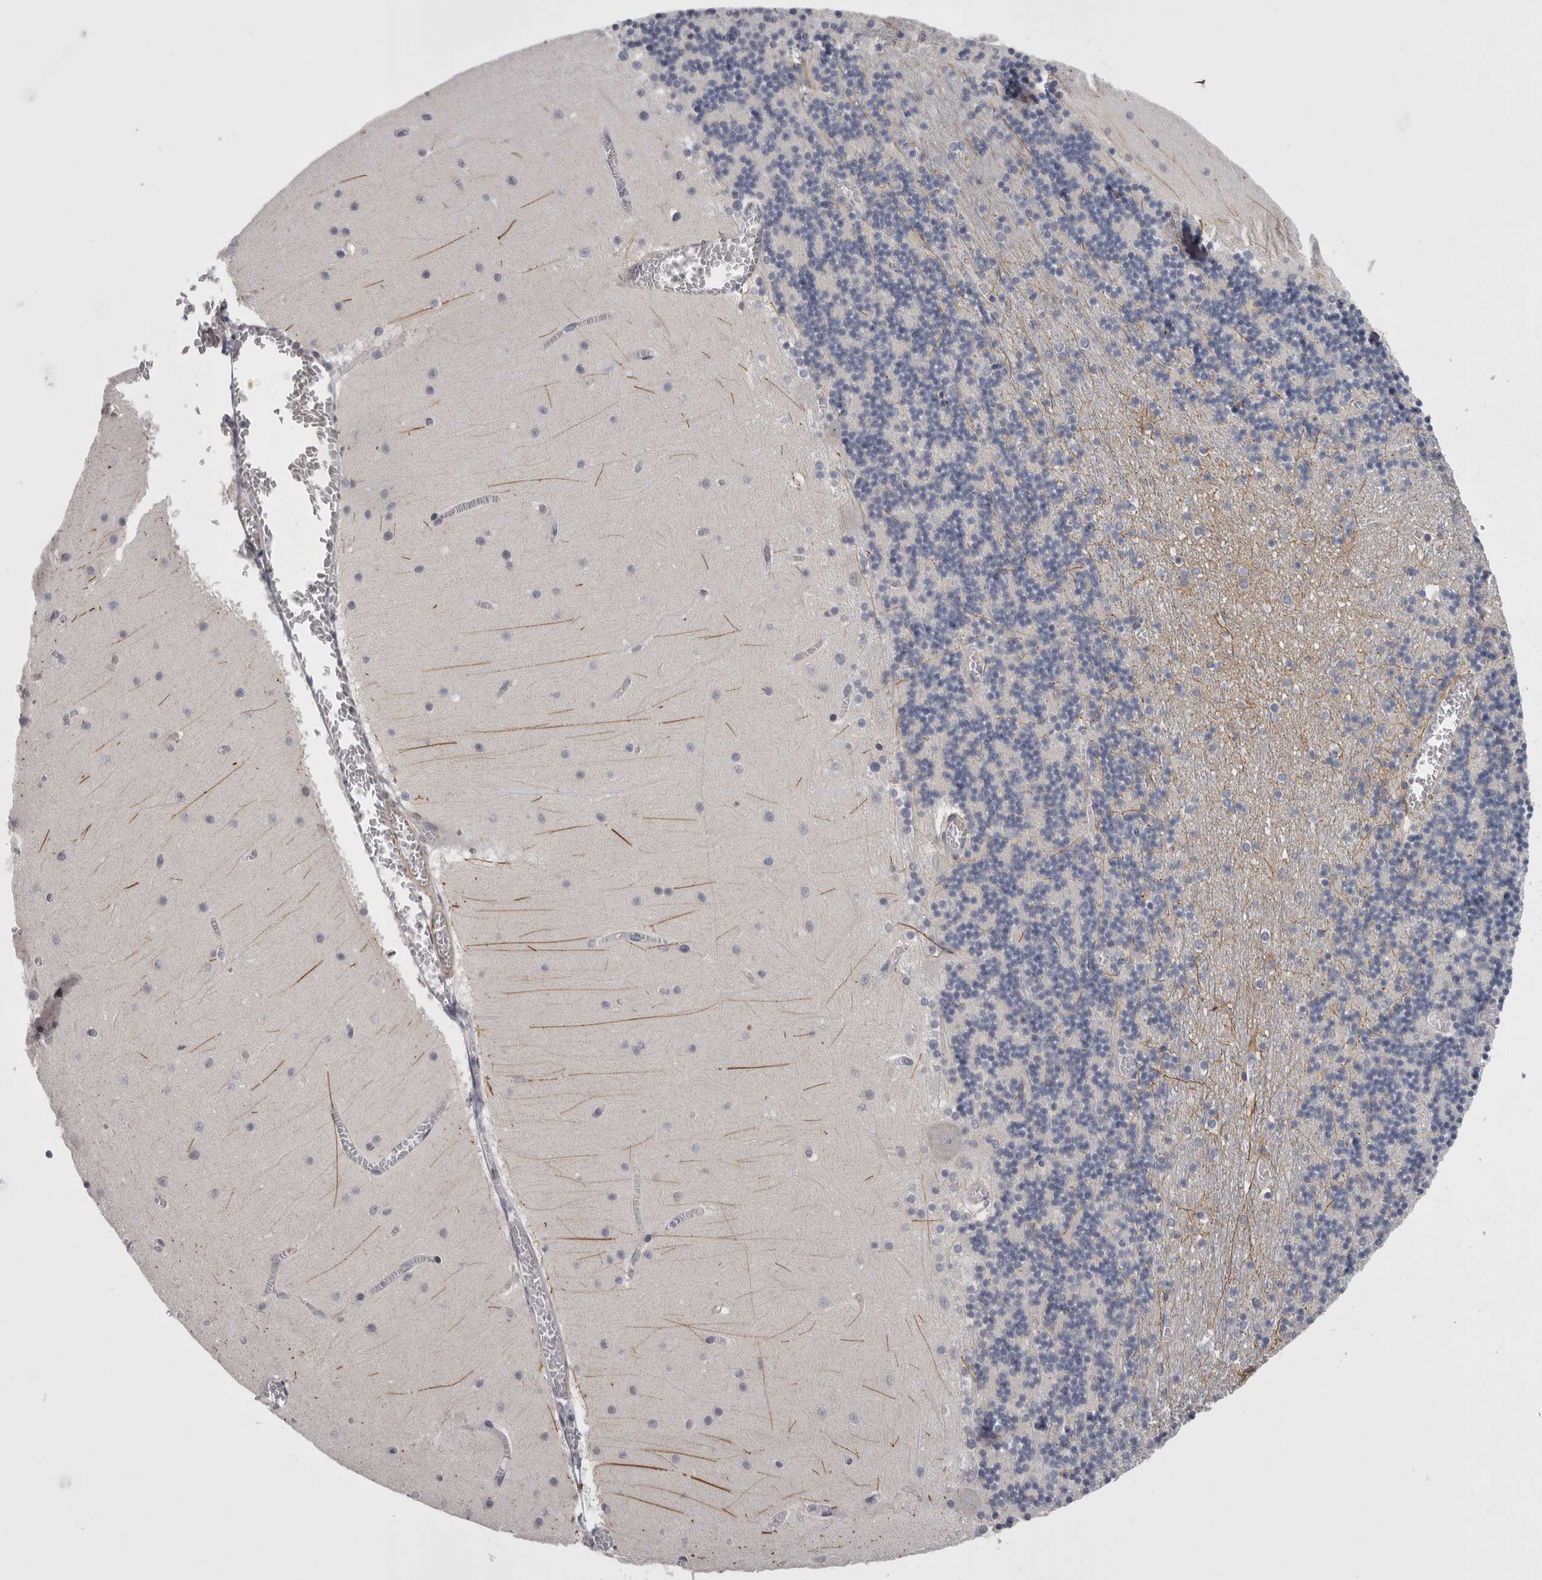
{"staining": {"intensity": "negative", "quantity": "none", "location": "none"}, "tissue": "cerebellum", "cell_type": "Cells in granular layer", "image_type": "normal", "snomed": [{"axis": "morphology", "description": "Normal tissue, NOS"}, {"axis": "topography", "description": "Cerebellum"}], "caption": "A photomicrograph of cerebellum stained for a protein reveals no brown staining in cells in granular layer. Brightfield microscopy of IHC stained with DAB (brown) and hematoxylin (blue), captured at high magnification.", "gene": "RMDN1", "patient": {"sex": "female", "age": 28}}